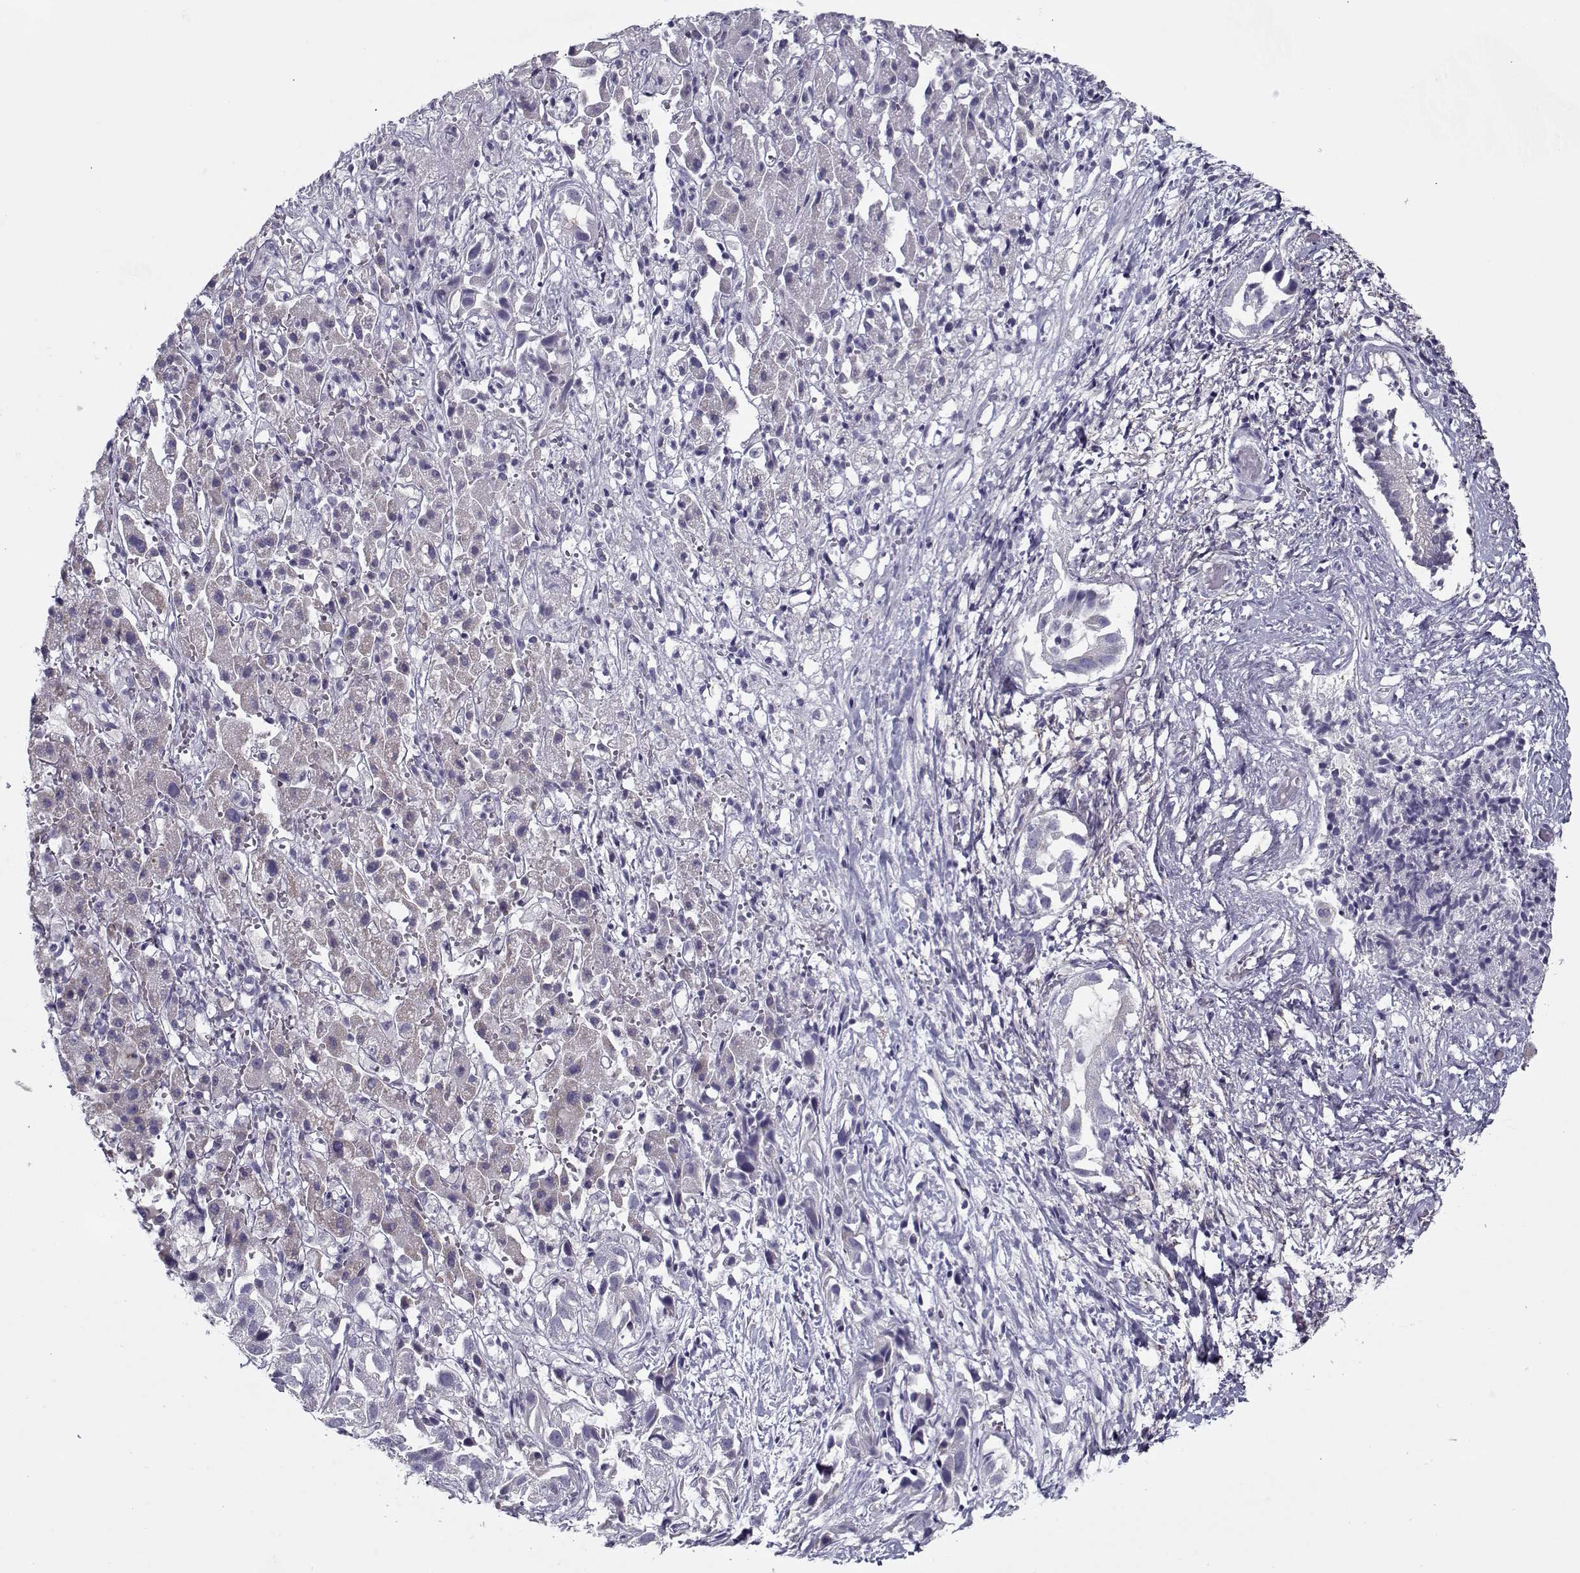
{"staining": {"intensity": "negative", "quantity": "none", "location": "none"}, "tissue": "liver cancer", "cell_type": "Tumor cells", "image_type": "cancer", "snomed": [{"axis": "morphology", "description": "Cholangiocarcinoma"}, {"axis": "topography", "description": "Liver"}], "caption": "The histopathology image demonstrates no staining of tumor cells in liver cancer (cholangiocarcinoma).", "gene": "PP2D1", "patient": {"sex": "female", "age": 52}}